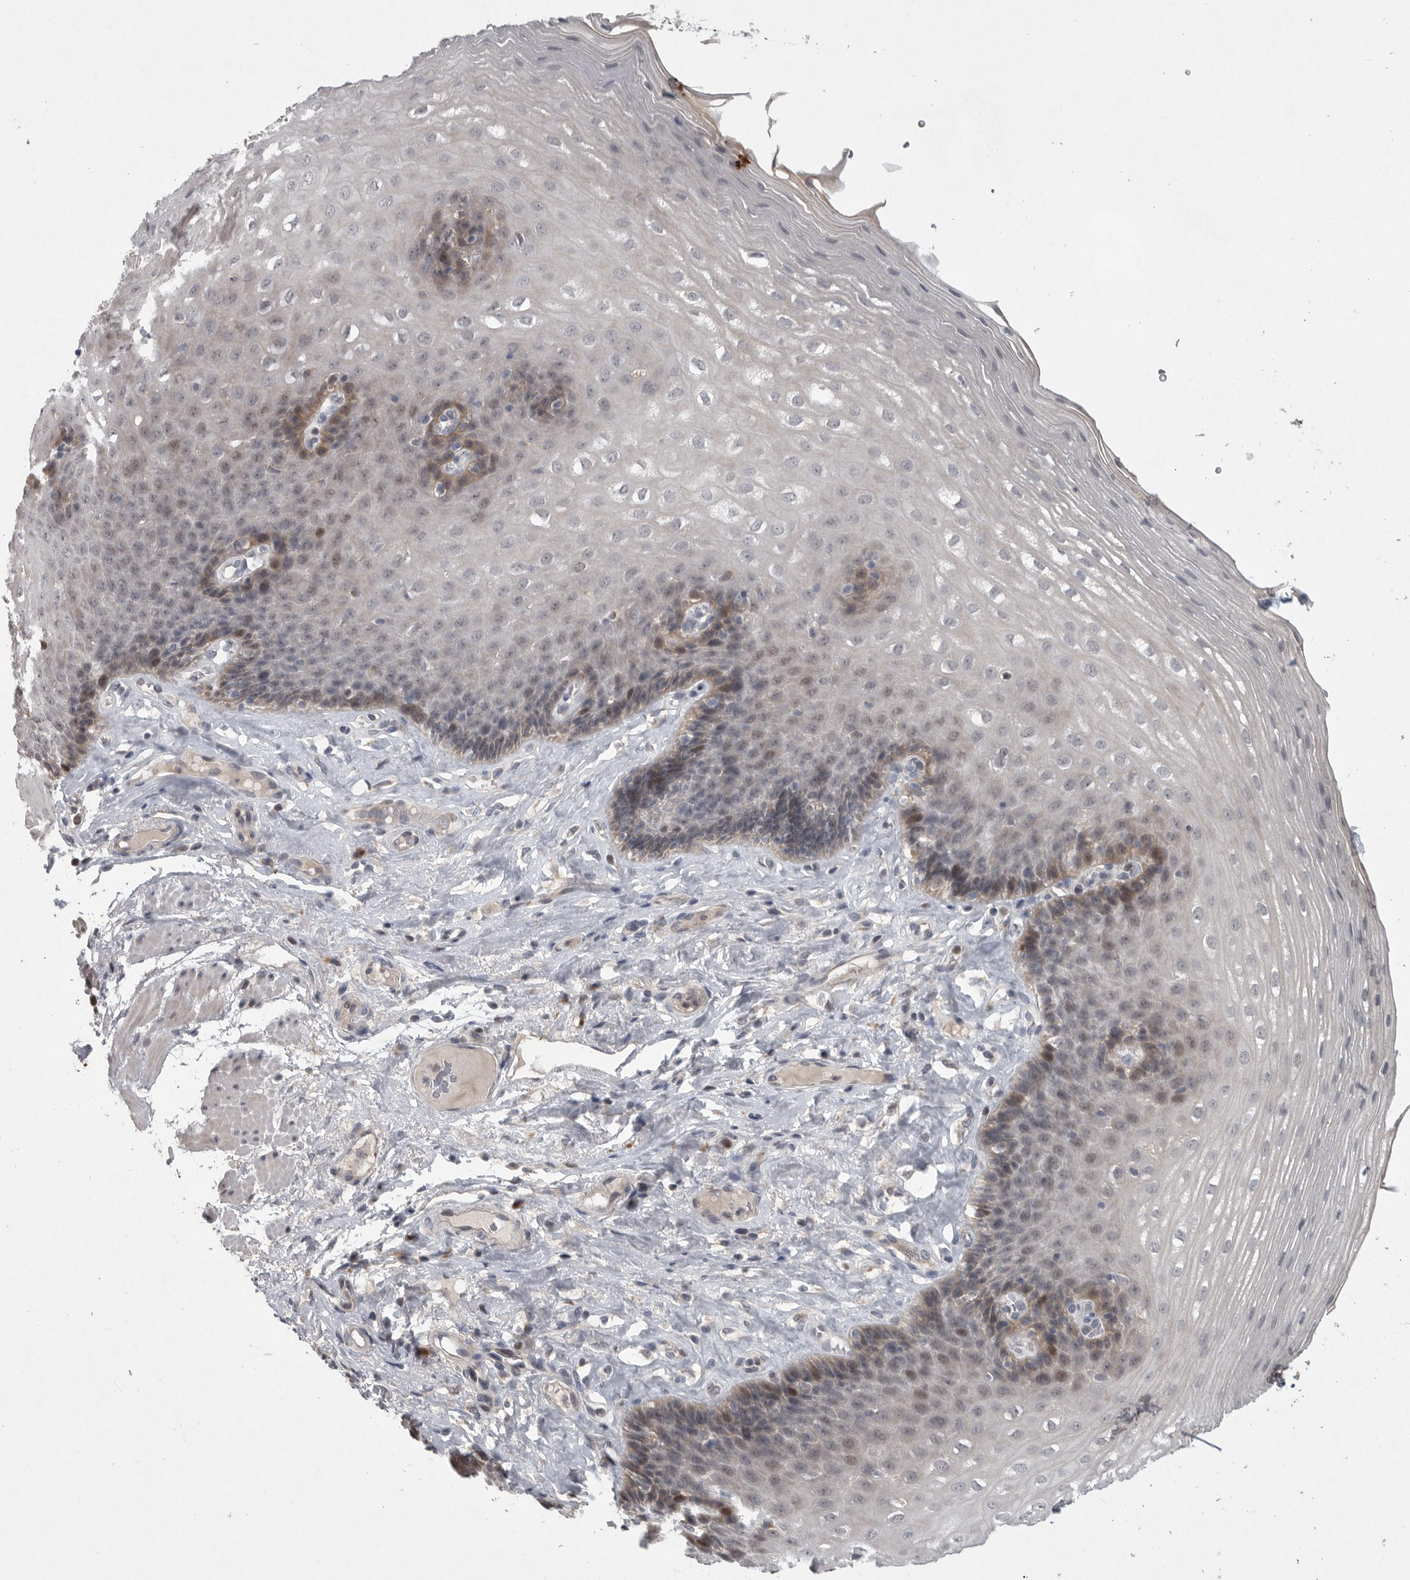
{"staining": {"intensity": "moderate", "quantity": "<25%", "location": "nuclear"}, "tissue": "esophagus", "cell_type": "Squamous epithelial cells", "image_type": "normal", "snomed": [{"axis": "morphology", "description": "Normal tissue, NOS"}, {"axis": "topography", "description": "Esophagus"}], "caption": "Esophagus stained with a brown dye reveals moderate nuclear positive expression in about <25% of squamous epithelial cells.", "gene": "MAN2A1", "patient": {"sex": "female", "age": 66}}